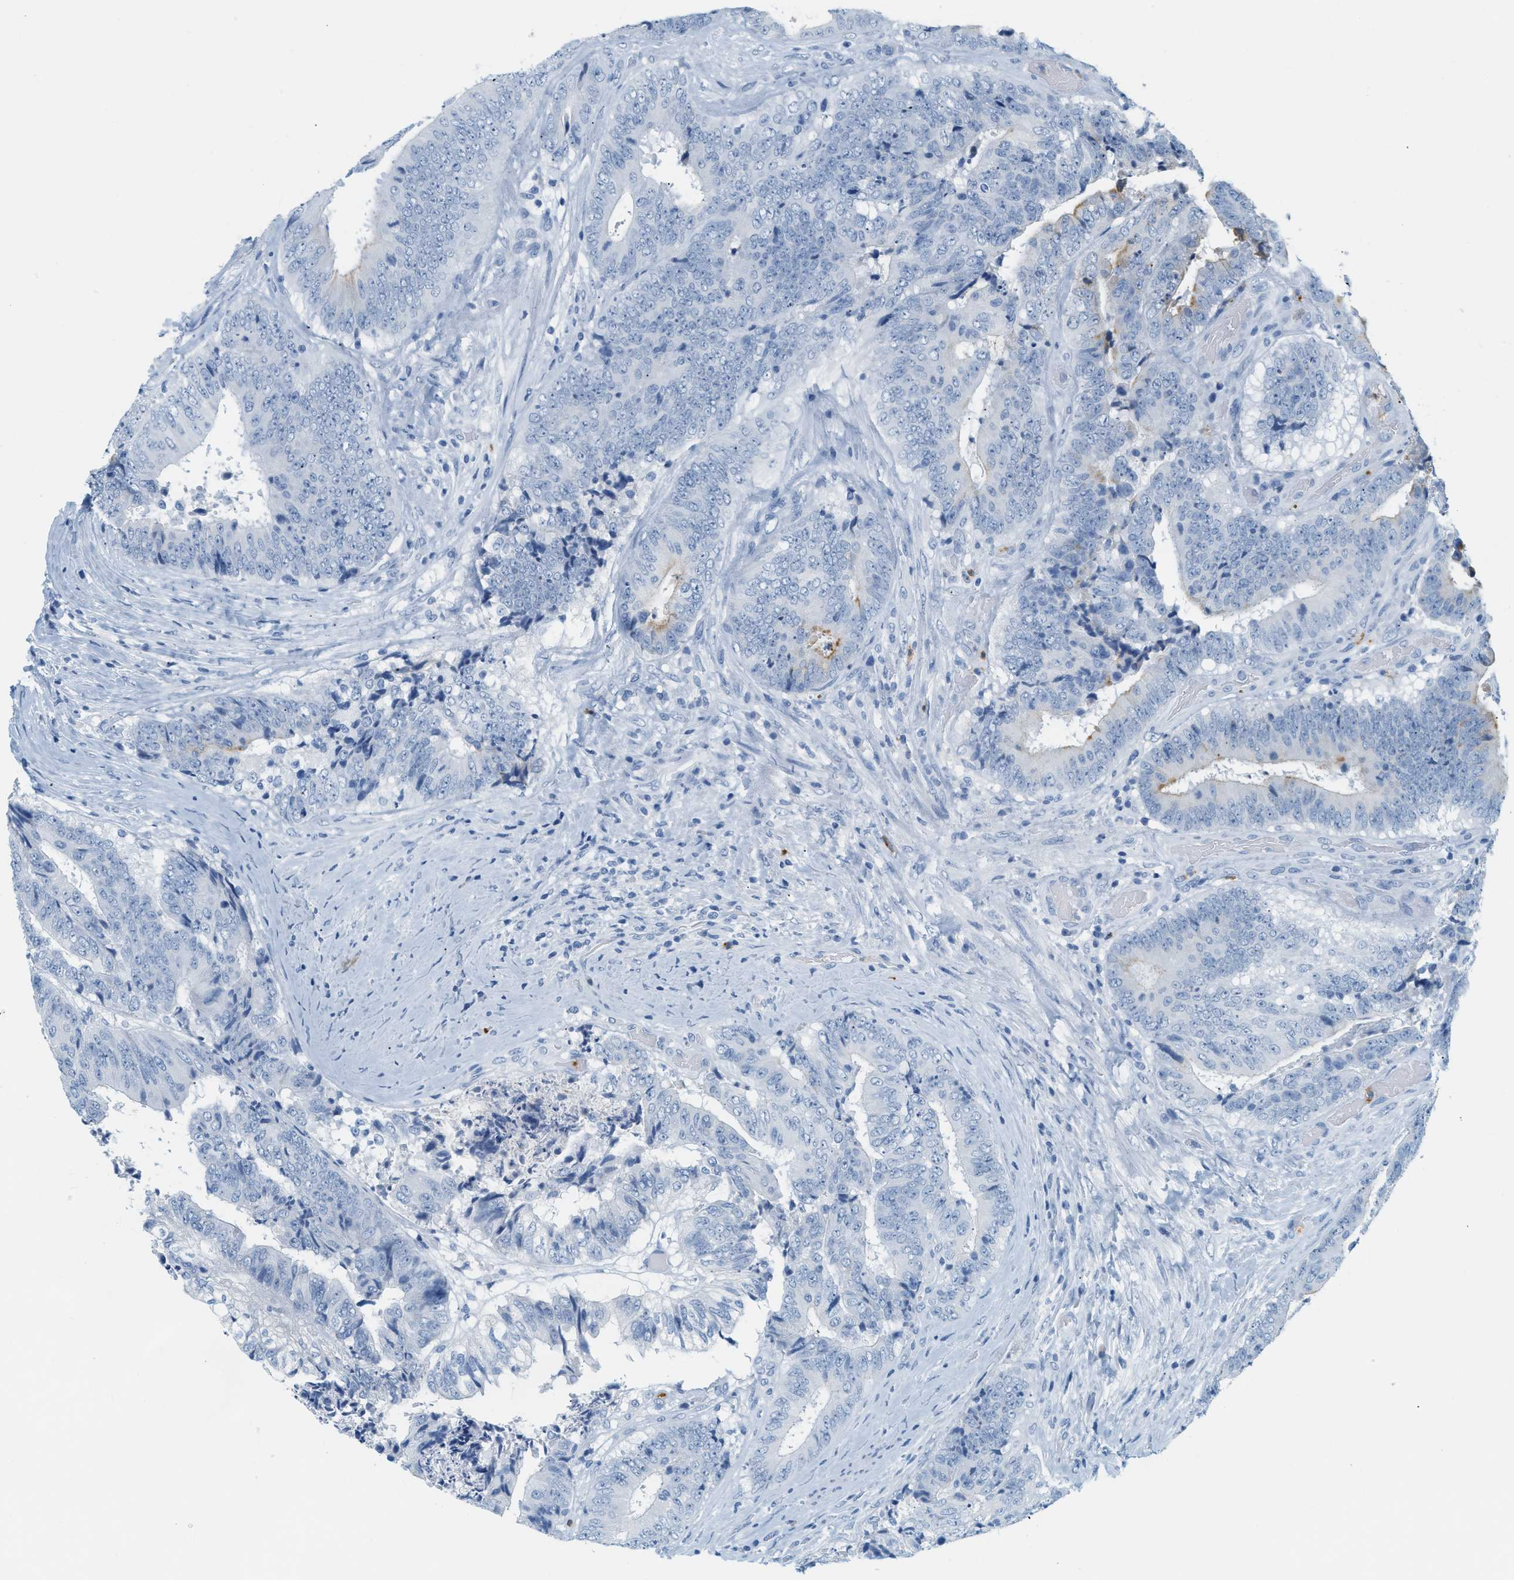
{"staining": {"intensity": "negative", "quantity": "none", "location": "none"}, "tissue": "colorectal cancer", "cell_type": "Tumor cells", "image_type": "cancer", "snomed": [{"axis": "morphology", "description": "Adenocarcinoma, NOS"}, {"axis": "topography", "description": "Rectum"}], "caption": "A high-resolution image shows immunohistochemistry (IHC) staining of adenocarcinoma (colorectal), which shows no significant positivity in tumor cells. (Immunohistochemistry (ihc), brightfield microscopy, high magnification).", "gene": "LCN2", "patient": {"sex": "male", "age": 72}}